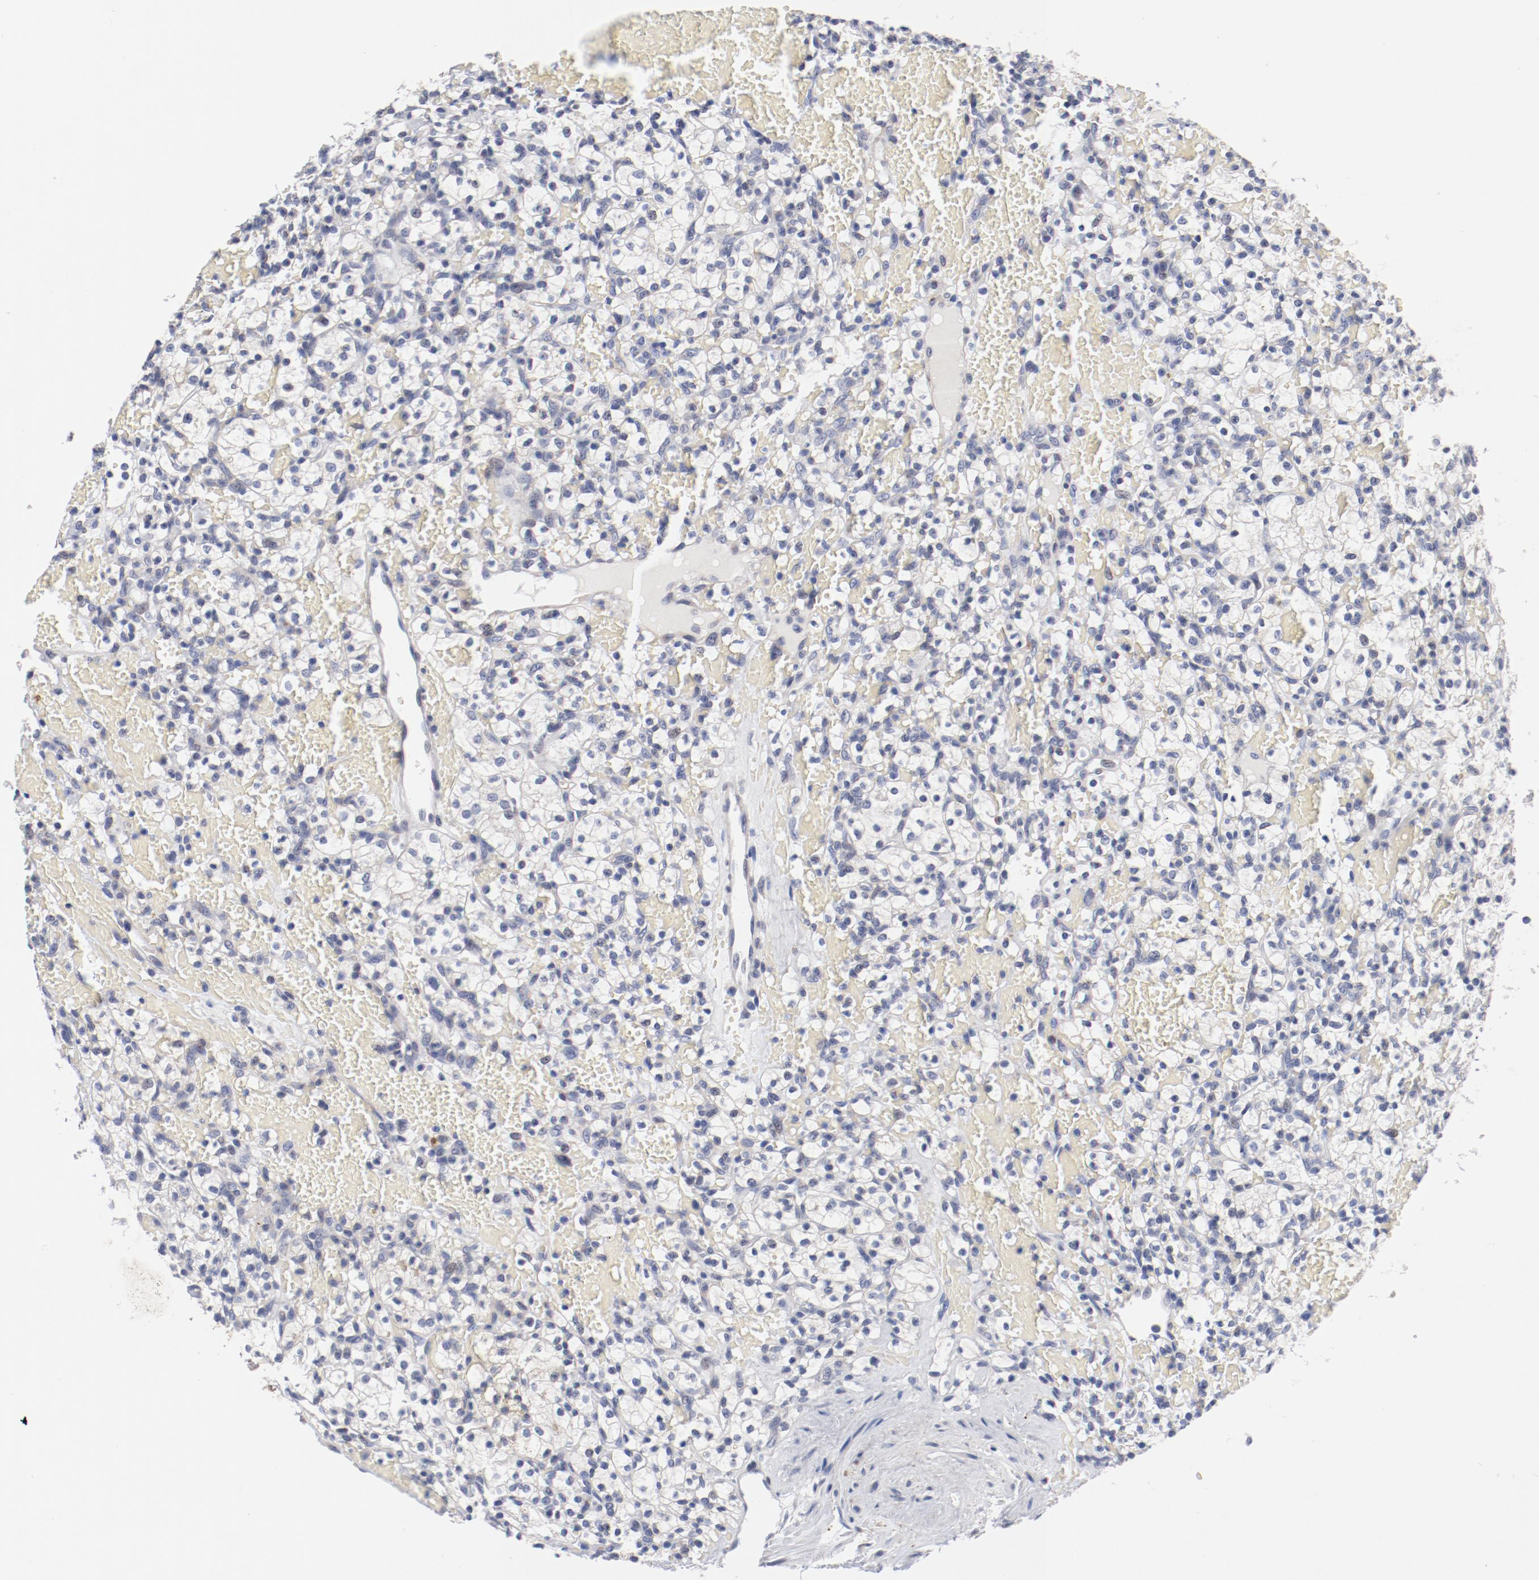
{"staining": {"intensity": "negative", "quantity": "none", "location": "none"}, "tissue": "renal cancer", "cell_type": "Tumor cells", "image_type": "cancer", "snomed": [{"axis": "morphology", "description": "Adenocarcinoma, NOS"}, {"axis": "topography", "description": "Kidney"}], "caption": "This is an immunohistochemistry (IHC) photomicrograph of adenocarcinoma (renal). There is no expression in tumor cells.", "gene": "GPR143", "patient": {"sex": "female", "age": 60}}